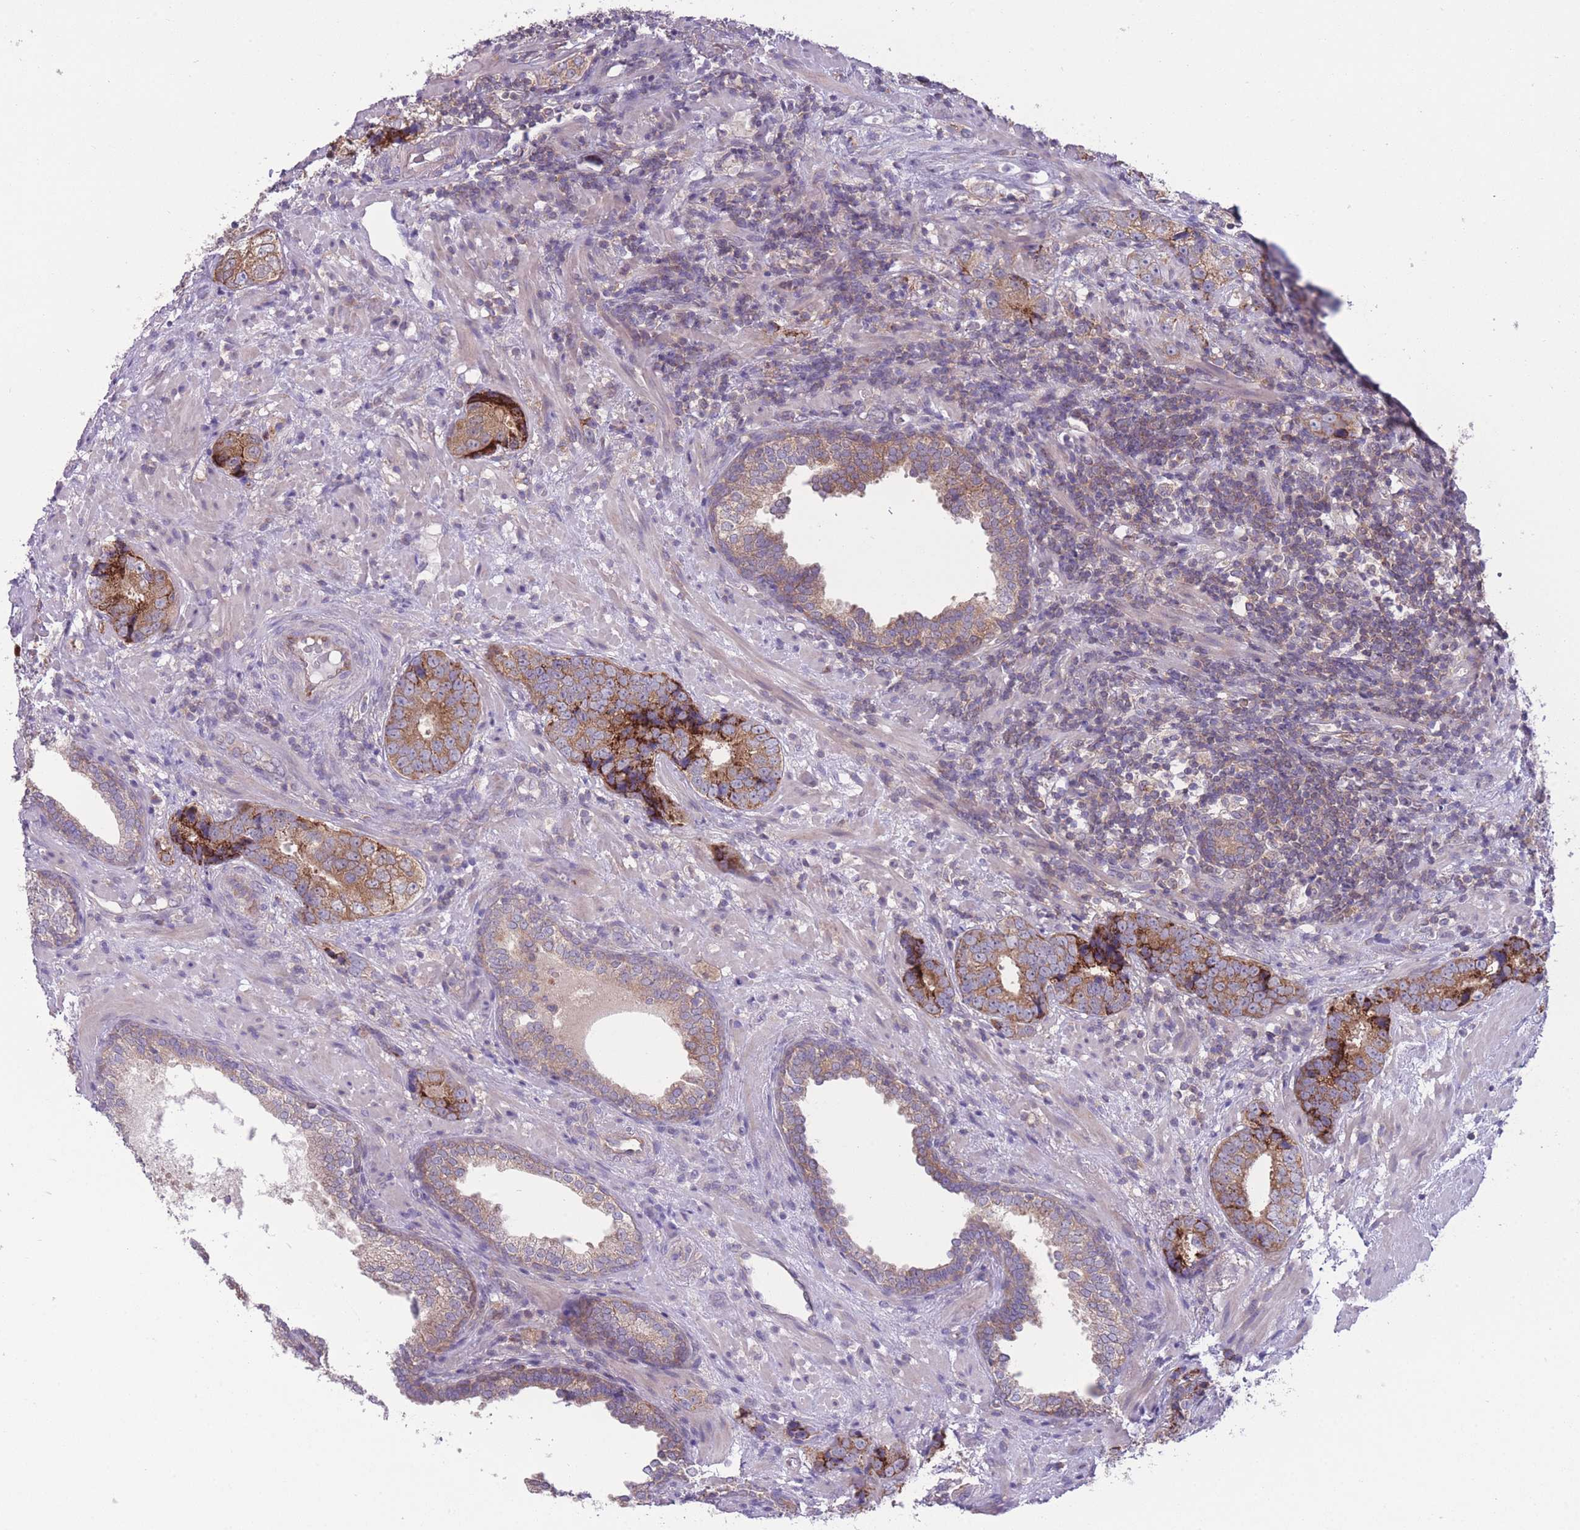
{"staining": {"intensity": "moderate", "quantity": ">75%", "location": "cytoplasmic/membranous"}, "tissue": "prostate cancer", "cell_type": "Tumor cells", "image_type": "cancer", "snomed": [{"axis": "morphology", "description": "Adenocarcinoma, High grade"}, {"axis": "topography", "description": "Prostate"}], "caption": "Approximately >75% of tumor cells in human prostate high-grade adenocarcinoma reveal moderate cytoplasmic/membranous protein expression as visualized by brown immunohistochemical staining.", "gene": "CCT6B", "patient": {"sex": "male", "age": 63}}